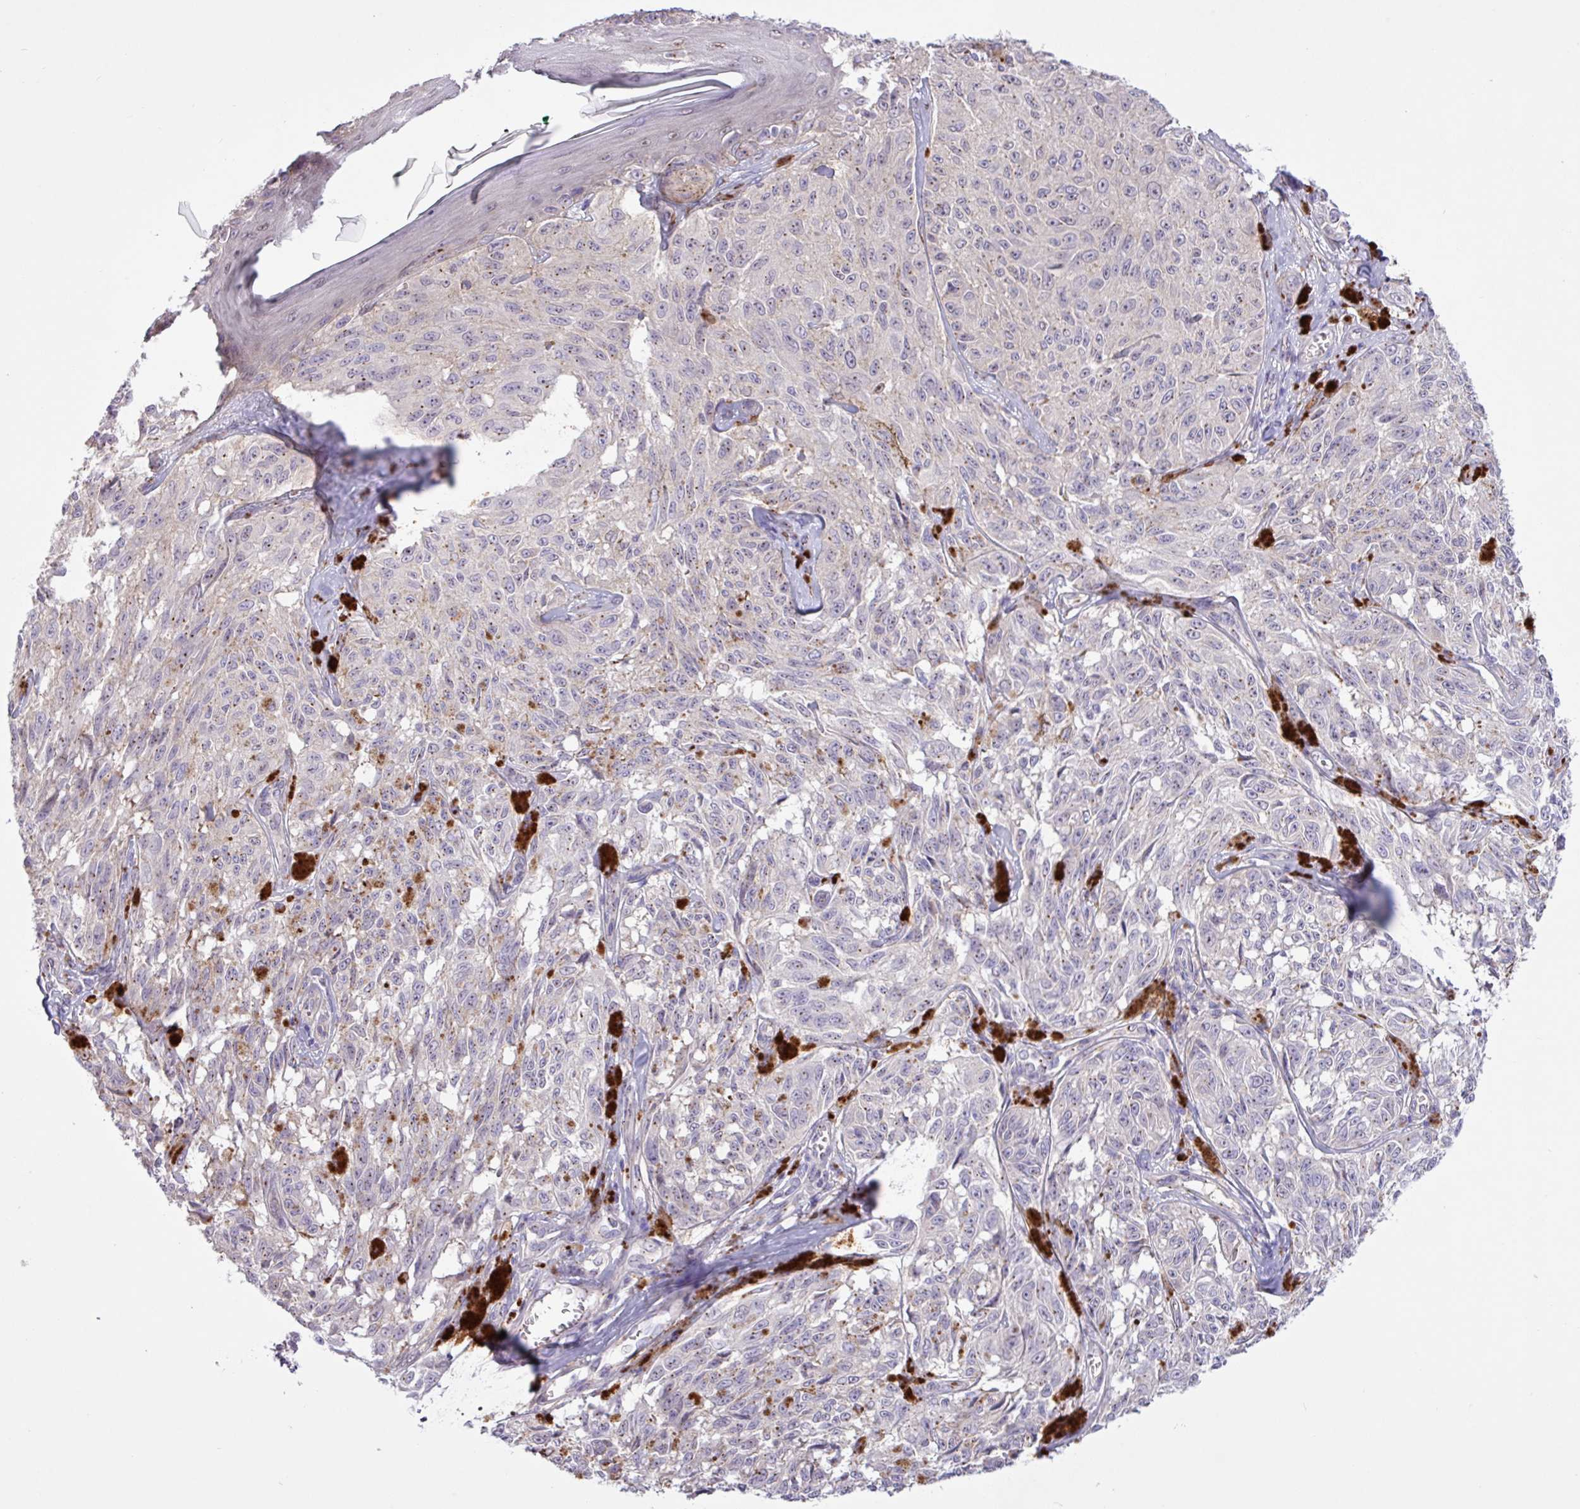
{"staining": {"intensity": "negative", "quantity": "none", "location": "none"}, "tissue": "melanoma", "cell_type": "Tumor cells", "image_type": "cancer", "snomed": [{"axis": "morphology", "description": "Malignant melanoma, NOS"}, {"axis": "topography", "description": "Skin"}], "caption": "Image shows no protein staining in tumor cells of malignant melanoma tissue.", "gene": "SPINK8", "patient": {"sex": "male", "age": 68}}